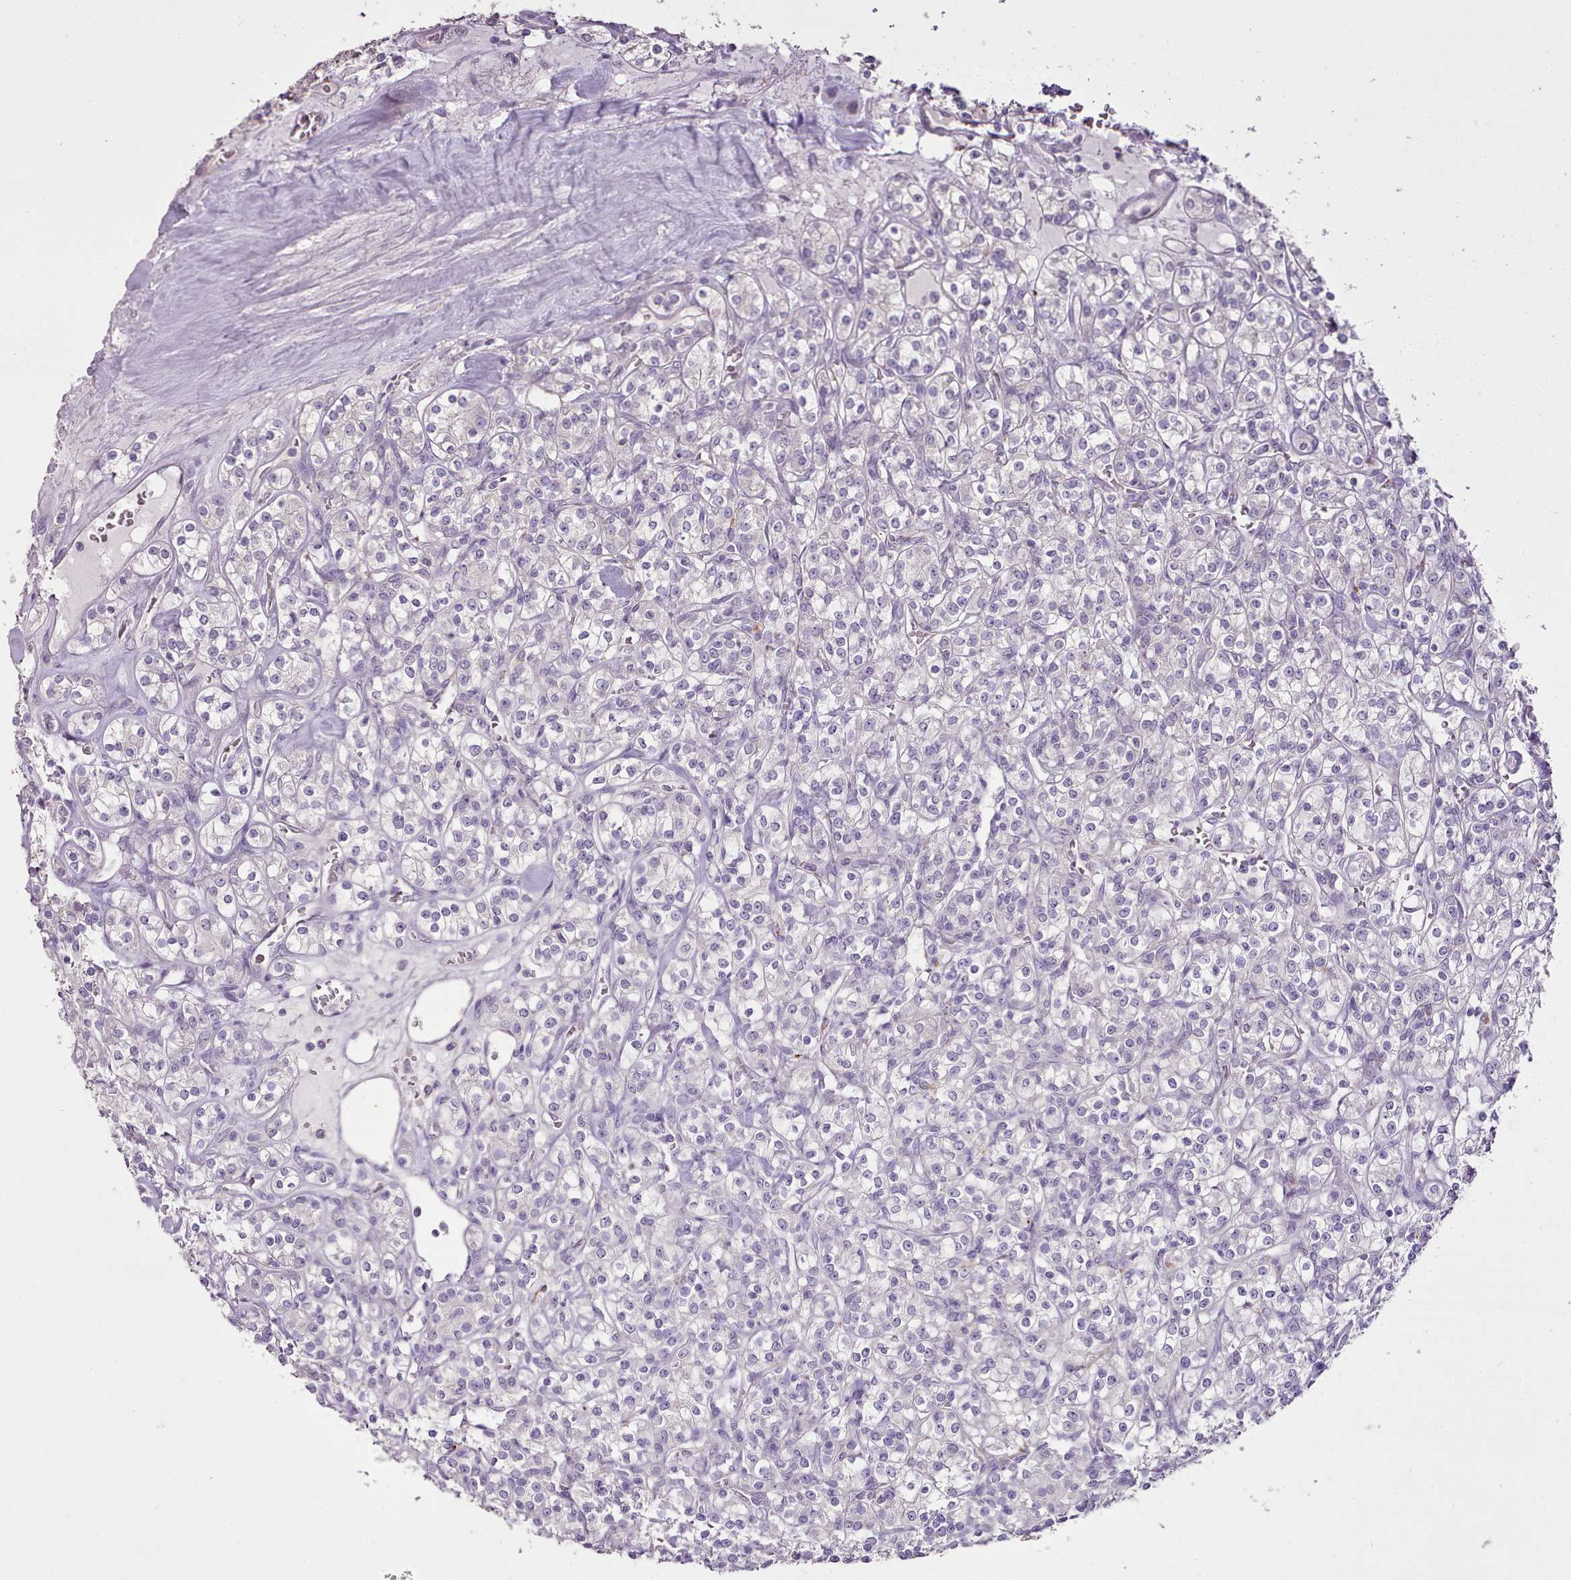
{"staining": {"intensity": "negative", "quantity": "none", "location": "none"}, "tissue": "renal cancer", "cell_type": "Tumor cells", "image_type": "cancer", "snomed": [{"axis": "morphology", "description": "Adenocarcinoma, NOS"}, {"axis": "topography", "description": "Kidney"}], "caption": "DAB (3,3'-diaminobenzidine) immunohistochemical staining of renal adenocarcinoma exhibits no significant staining in tumor cells.", "gene": "BLOC1S2", "patient": {"sex": "male", "age": 77}}